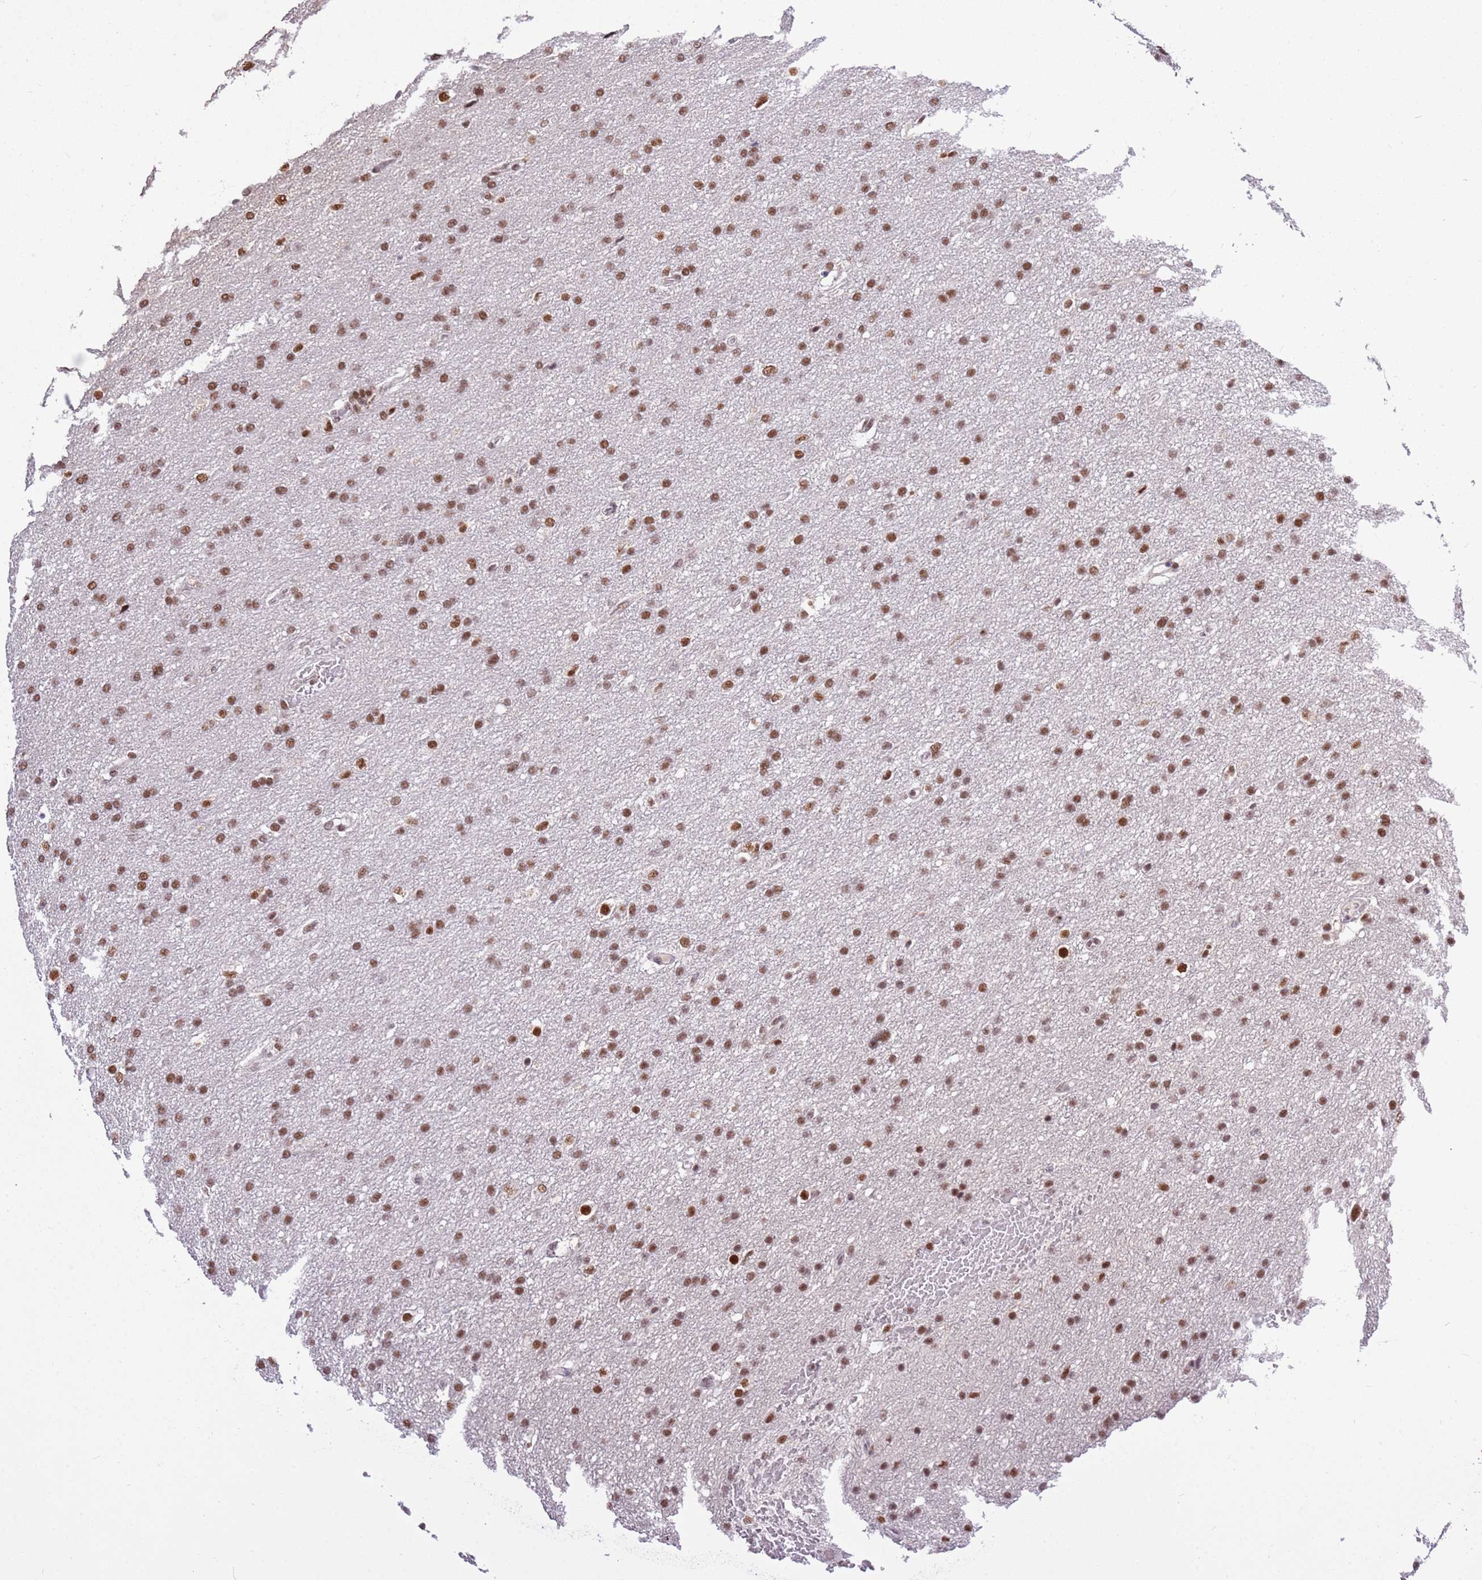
{"staining": {"intensity": "moderate", "quantity": ">75%", "location": "nuclear"}, "tissue": "glioma", "cell_type": "Tumor cells", "image_type": "cancer", "snomed": [{"axis": "morphology", "description": "Glioma, malignant, High grade"}, {"axis": "topography", "description": "Cerebral cortex"}], "caption": "Glioma was stained to show a protein in brown. There is medium levels of moderate nuclear positivity in approximately >75% of tumor cells.", "gene": "AKAP8L", "patient": {"sex": "female", "age": 36}}